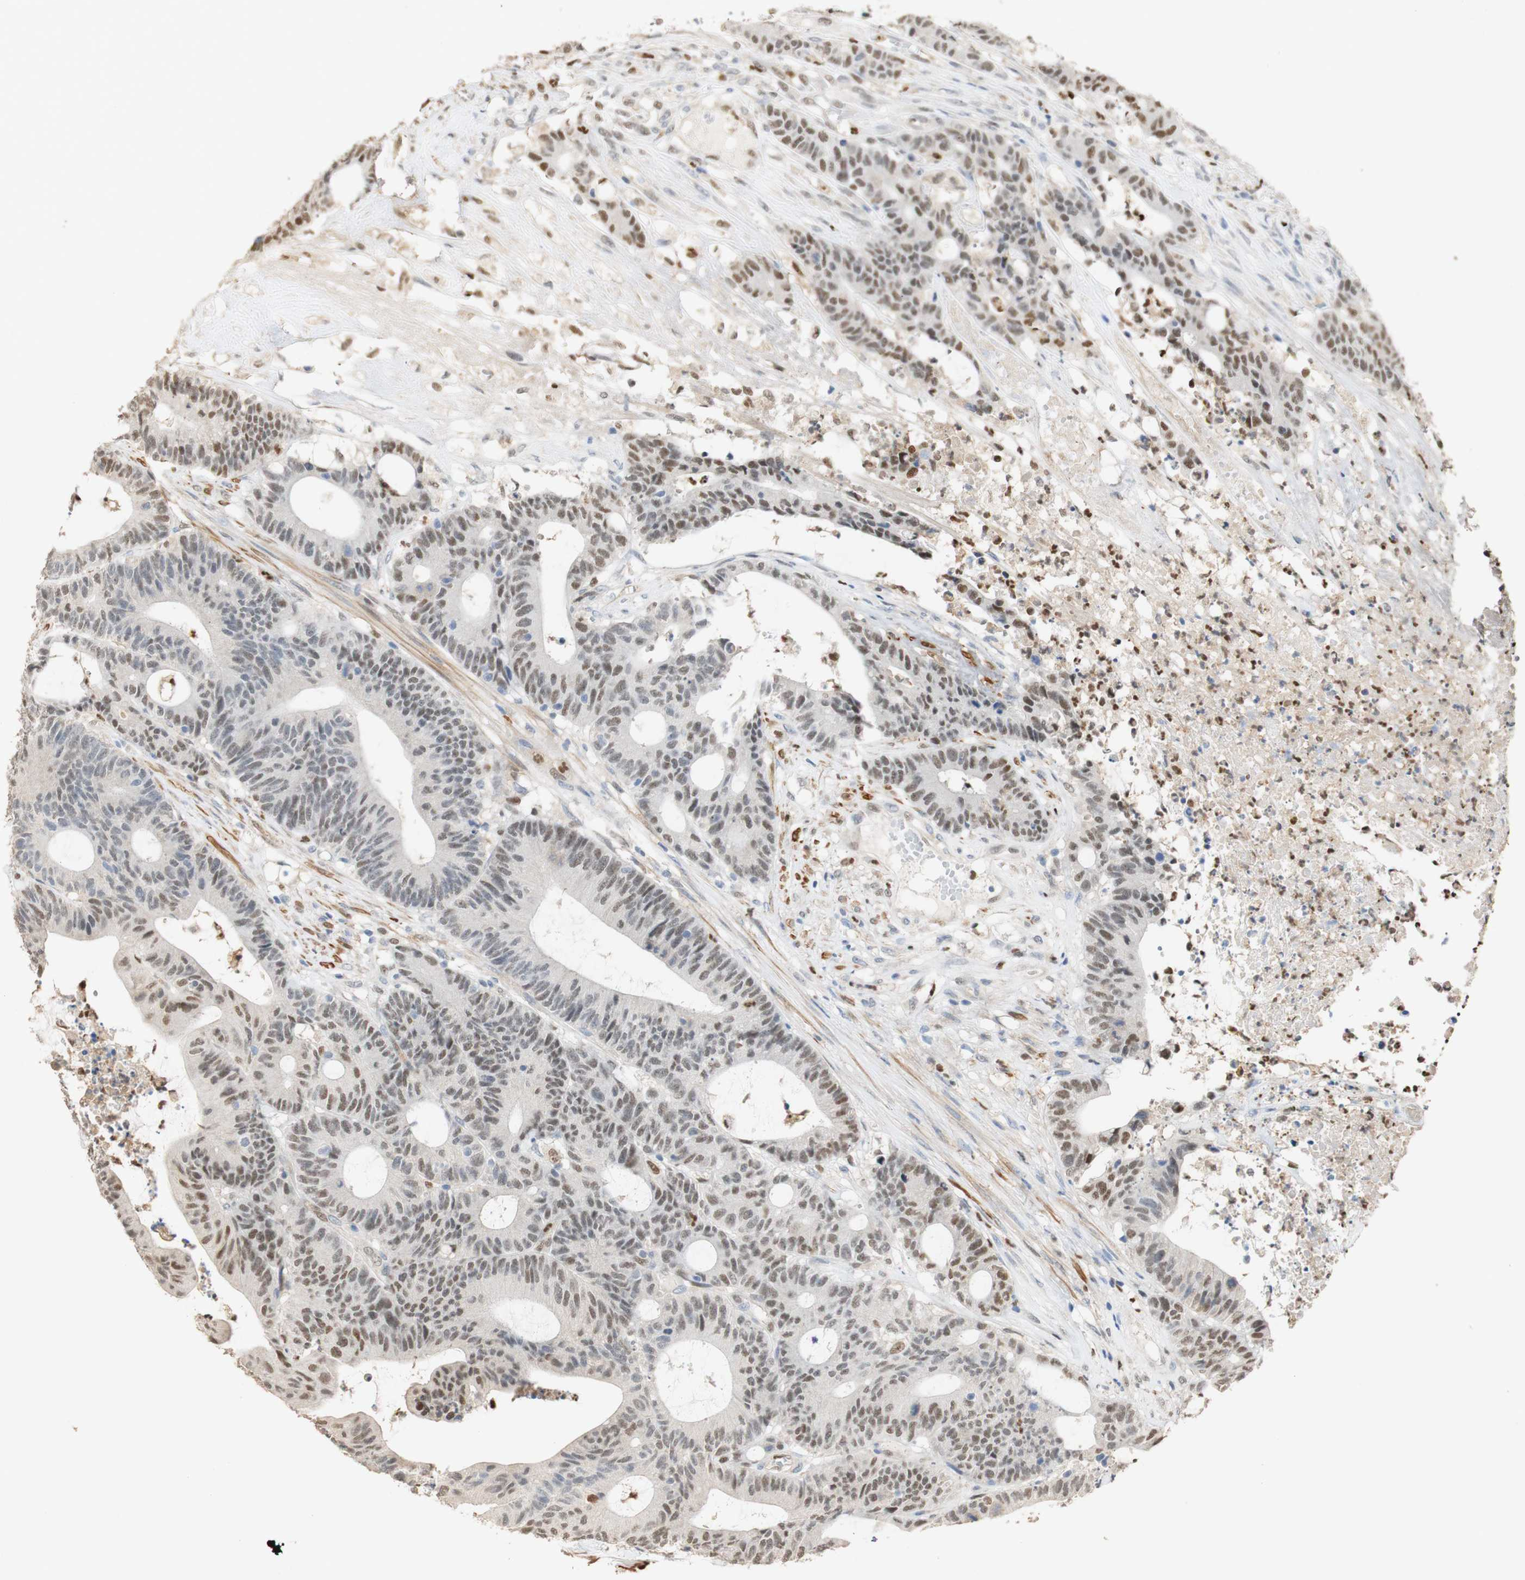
{"staining": {"intensity": "weak", "quantity": "25%-75%", "location": "nuclear"}, "tissue": "colorectal cancer", "cell_type": "Tumor cells", "image_type": "cancer", "snomed": [{"axis": "morphology", "description": "Adenocarcinoma, NOS"}, {"axis": "topography", "description": "Colon"}], "caption": "Weak nuclear positivity for a protein is present in approximately 25%-75% of tumor cells of colorectal cancer (adenocarcinoma) using IHC.", "gene": "MAP3K4", "patient": {"sex": "female", "age": 84}}